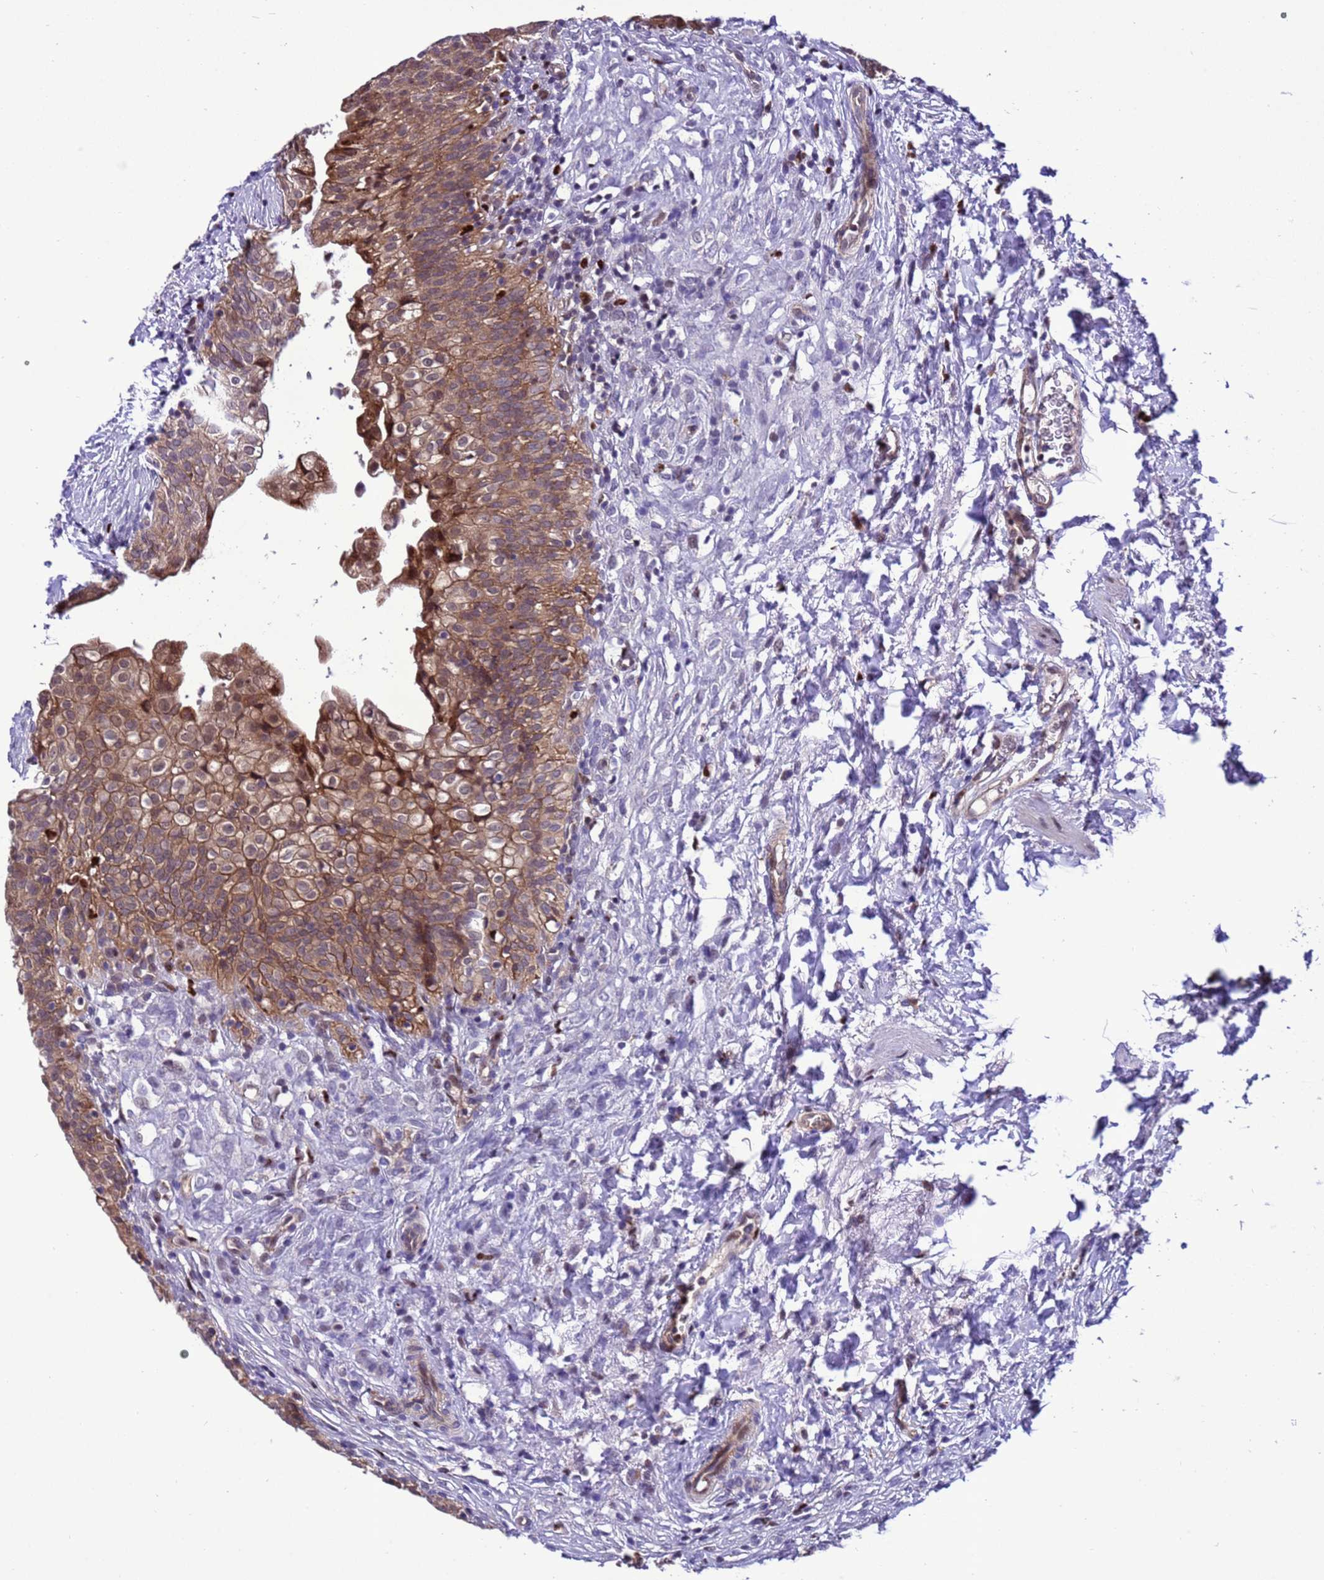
{"staining": {"intensity": "moderate", "quantity": ">75%", "location": "cytoplasmic/membranous,nuclear"}, "tissue": "urinary bladder", "cell_type": "Urothelial cells", "image_type": "normal", "snomed": [{"axis": "morphology", "description": "Normal tissue, NOS"}, {"axis": "topography", "description": "Urinary bladder"}], "caption": "DAB (3,3'-diaminobenzidine) immunohistochemical staining of benign urinary bladder displays moderate cytoplasmic/membranous,nuclear protein expression in about >75% of urothelial cells. The protein is stained brown, and the nuclei are stained in blue (DAB IHC with brightfield microscopy, high magnification).", "gene": "RASD1", "patient": {"sex": "male", "age": 55}}